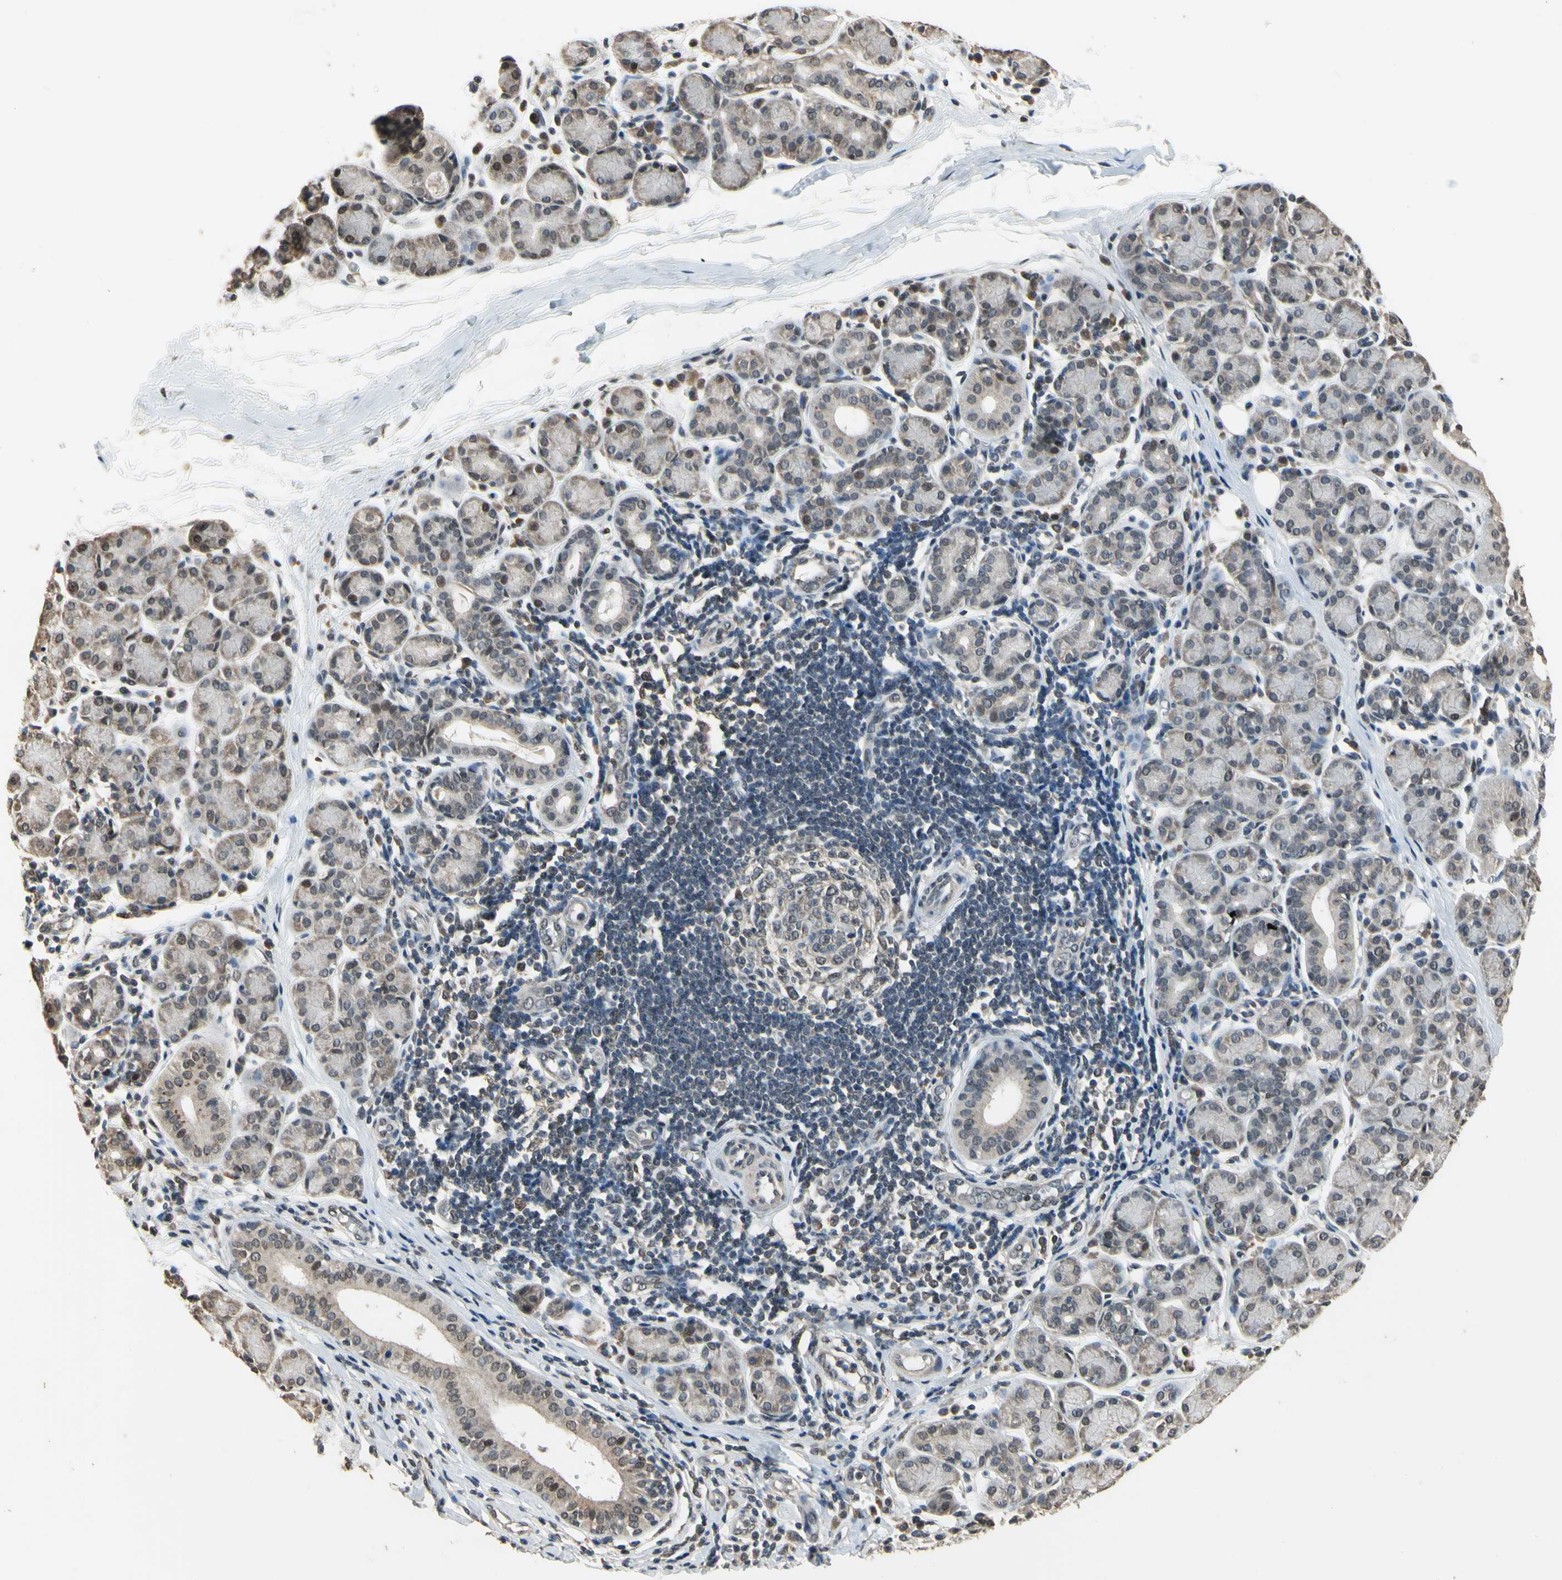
{"staining": {"intensity": "moderate", "quantity": "25%-75%", "location": "cytoplasmic/membranous,nuclear"}, "tissue": "salivary gland", "cell_type": "Glandular cells", "image_type": "normal", "snomed": [{"axis": "morphology", "description": "Normal tissue, NOS"}, {"axis": "morphology", "description": "Inflammation, NOS"}, {"axis": "topography", "description": "Lymph node"}, {"axis": "topography", "description": "Salivary gland"}], "caption": "Immunohistochemical staining of normal human salivary gland exhibits 25%-75% levels of moderate cytoplasmic/membranous,nuclear protein positivity in approximately 25%-75% of glandular cells.", "gene": "ZNF174", "patient": {"sex": "male", "age": 3}}